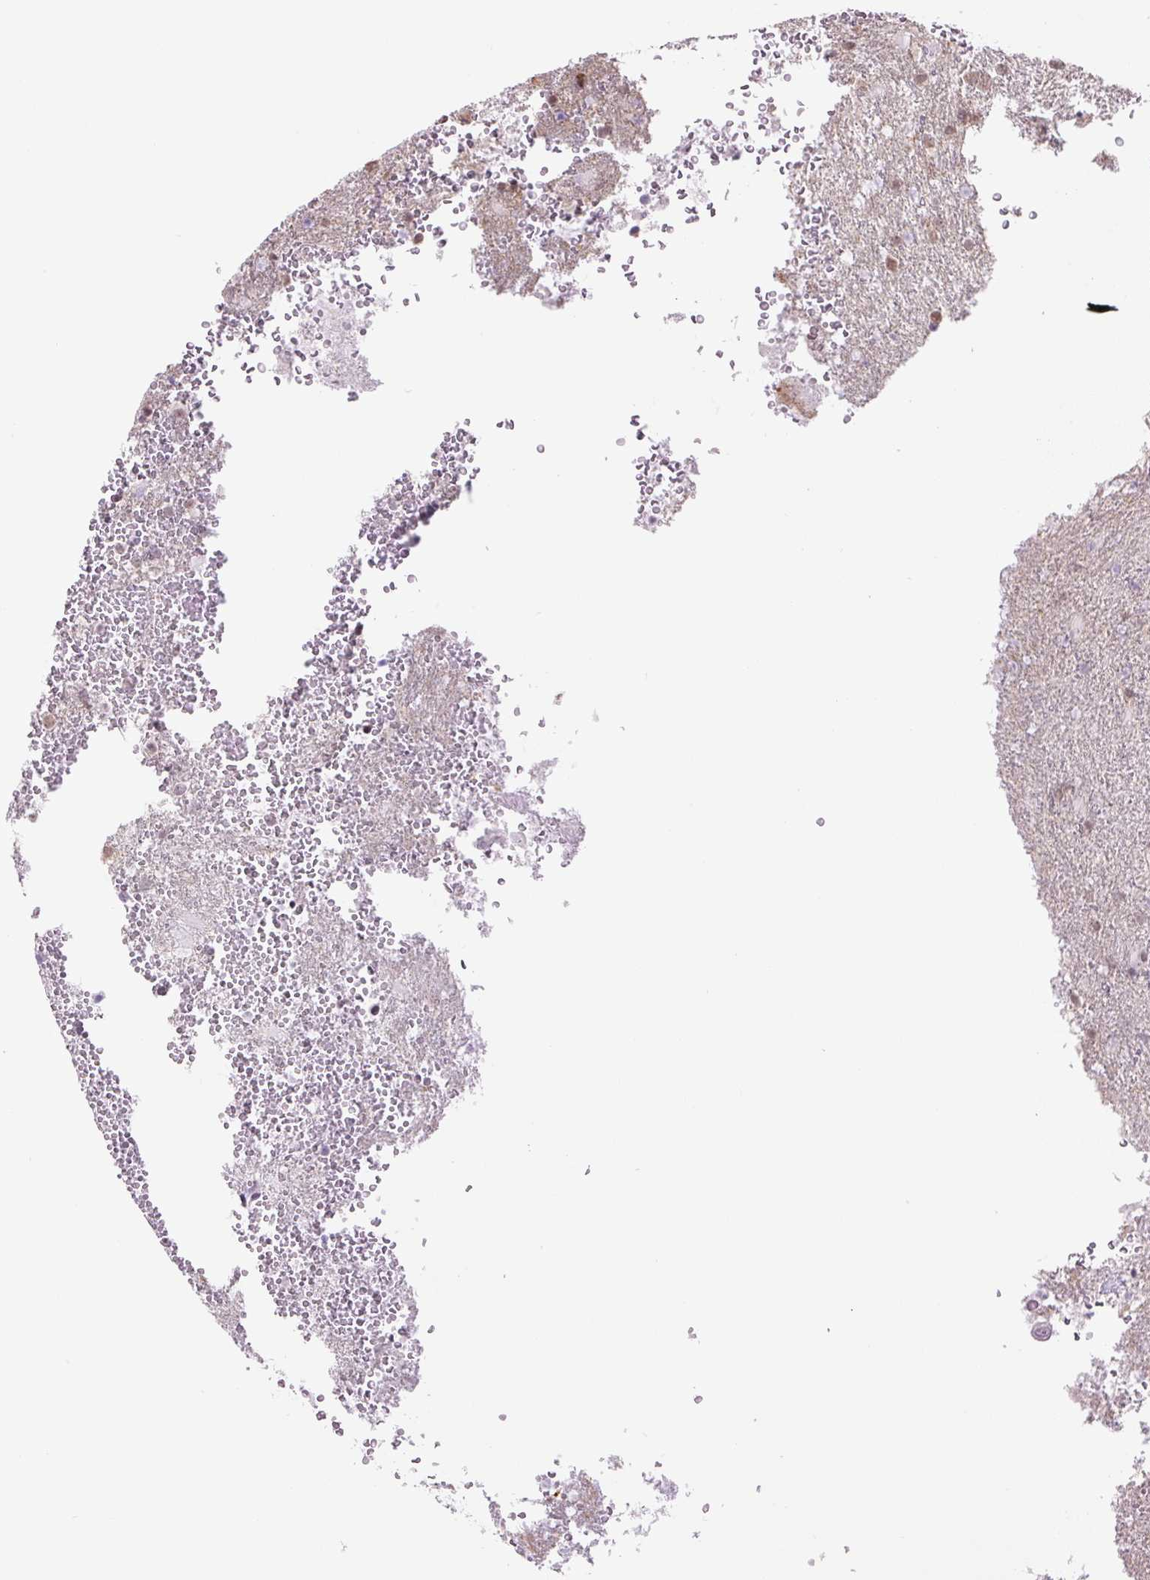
{"staining": {"intensity": "moderate", "quantity": ">75%", "location": "nuclear"}, "tissue": "glioma", "cell_type": "Tumor cells", "image_type": "cancer", "snomed": [{"axis": "morphology", "description": "Glioma, malignant, High grade"}, {"axis": "topography", "description": "Brain"}], "caption": "A medium amount of moderate nuclear positivity is identified in about >75% of tumor cells in malignant high-grade glioma tissue. (brown staining indicates protein expression, while blue staining denotes nuclei).", "gene": "TCFL5", "patient": {"sex": "female", "age": 74}}